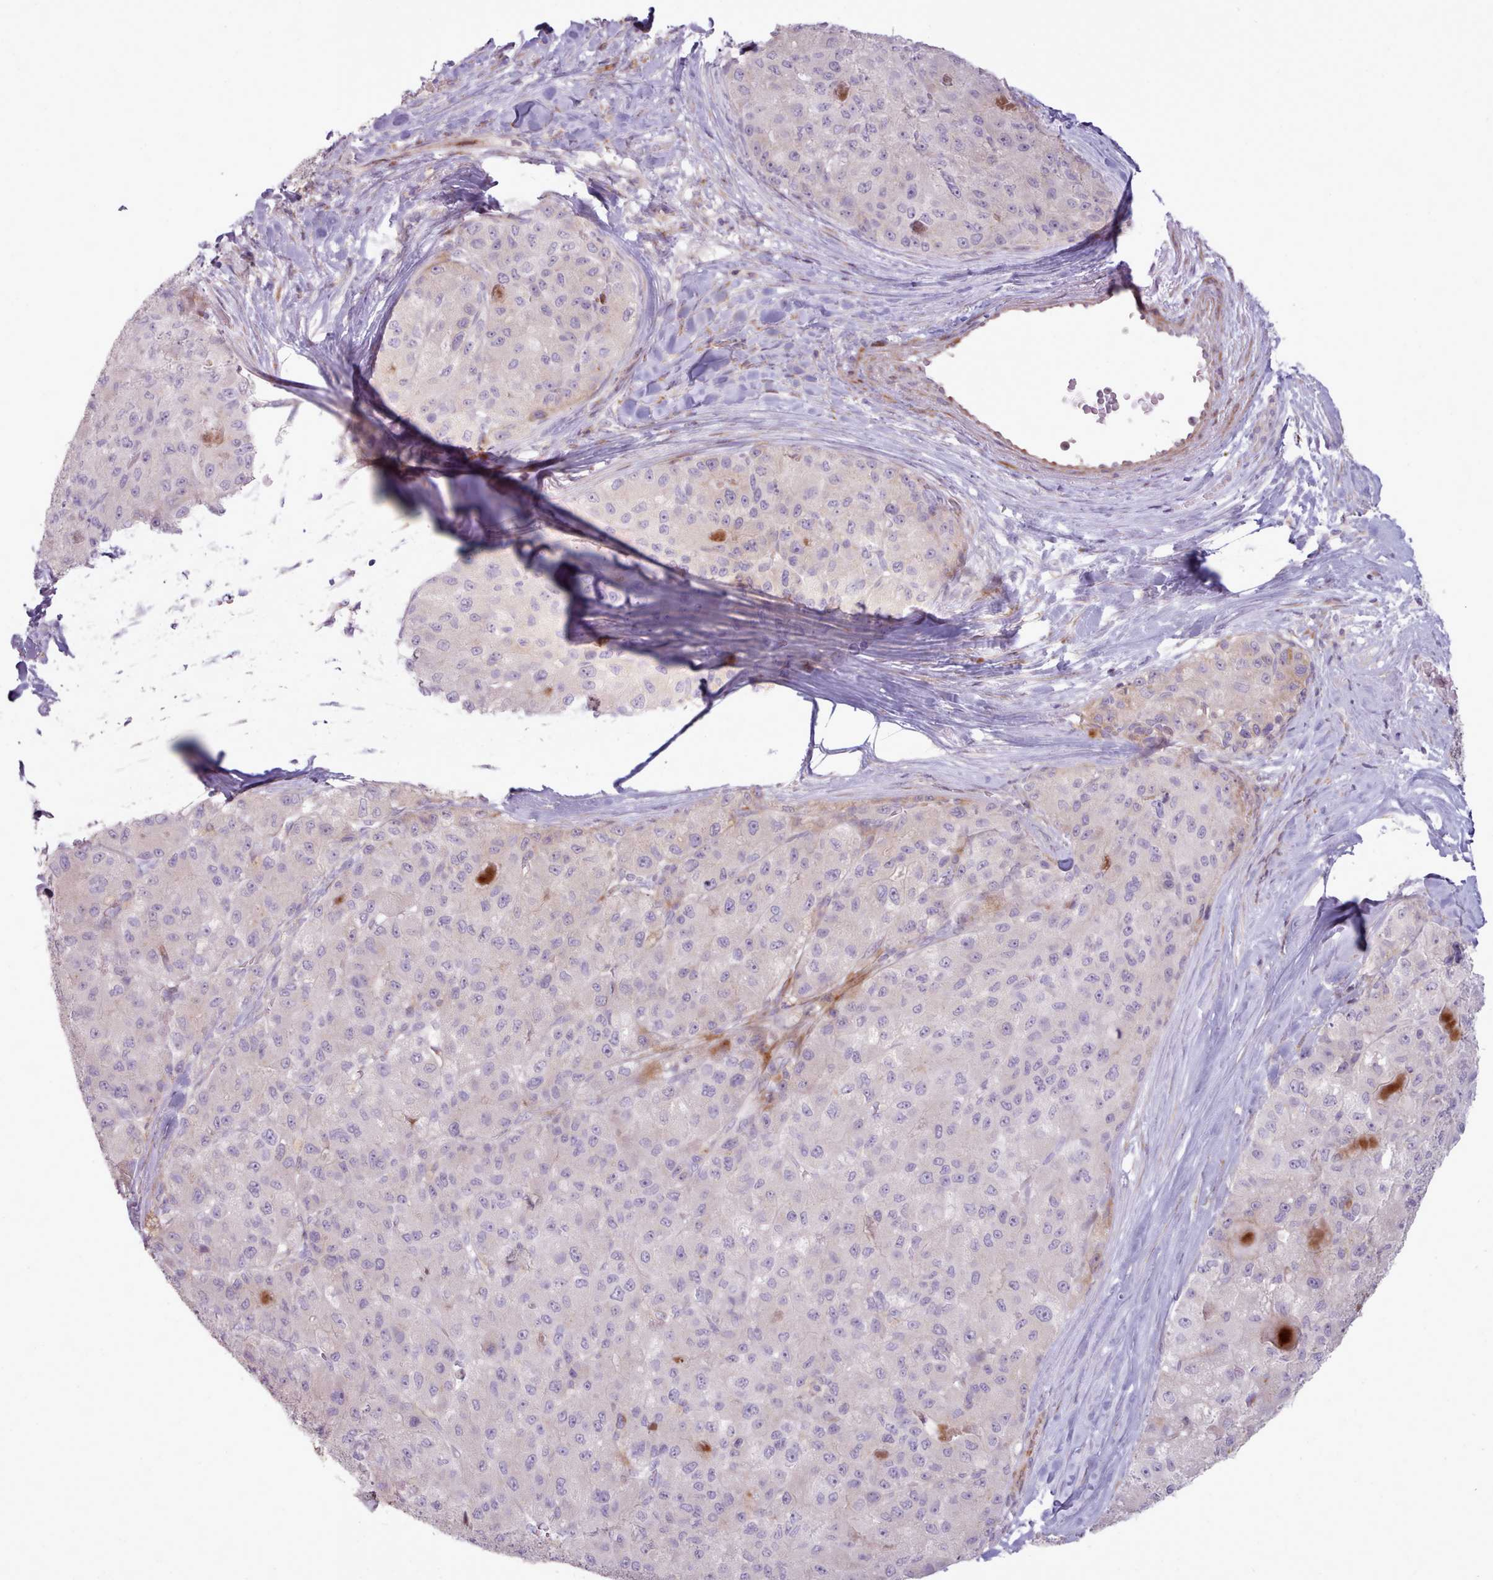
{"staining": {"intensity": "negative", "quantity": "none", "location": "none"}, "tissue": "liver cancer", "cell_type": "Tumor cells", "image_type": "cancer", "snomed": [{"axis": "morphology", "description": "Carcinoma, Hepatocellular, NOS"}, {"axis": "topography", "description": "Liver"}], "caption": "An immunohistochemistry (IHC) histopathology image of liver cancer is shown. There is no staining in tumor cells of liver cancer.", "gene": "PPP3R2", "patient": {"sex": "male", "age": 80}}